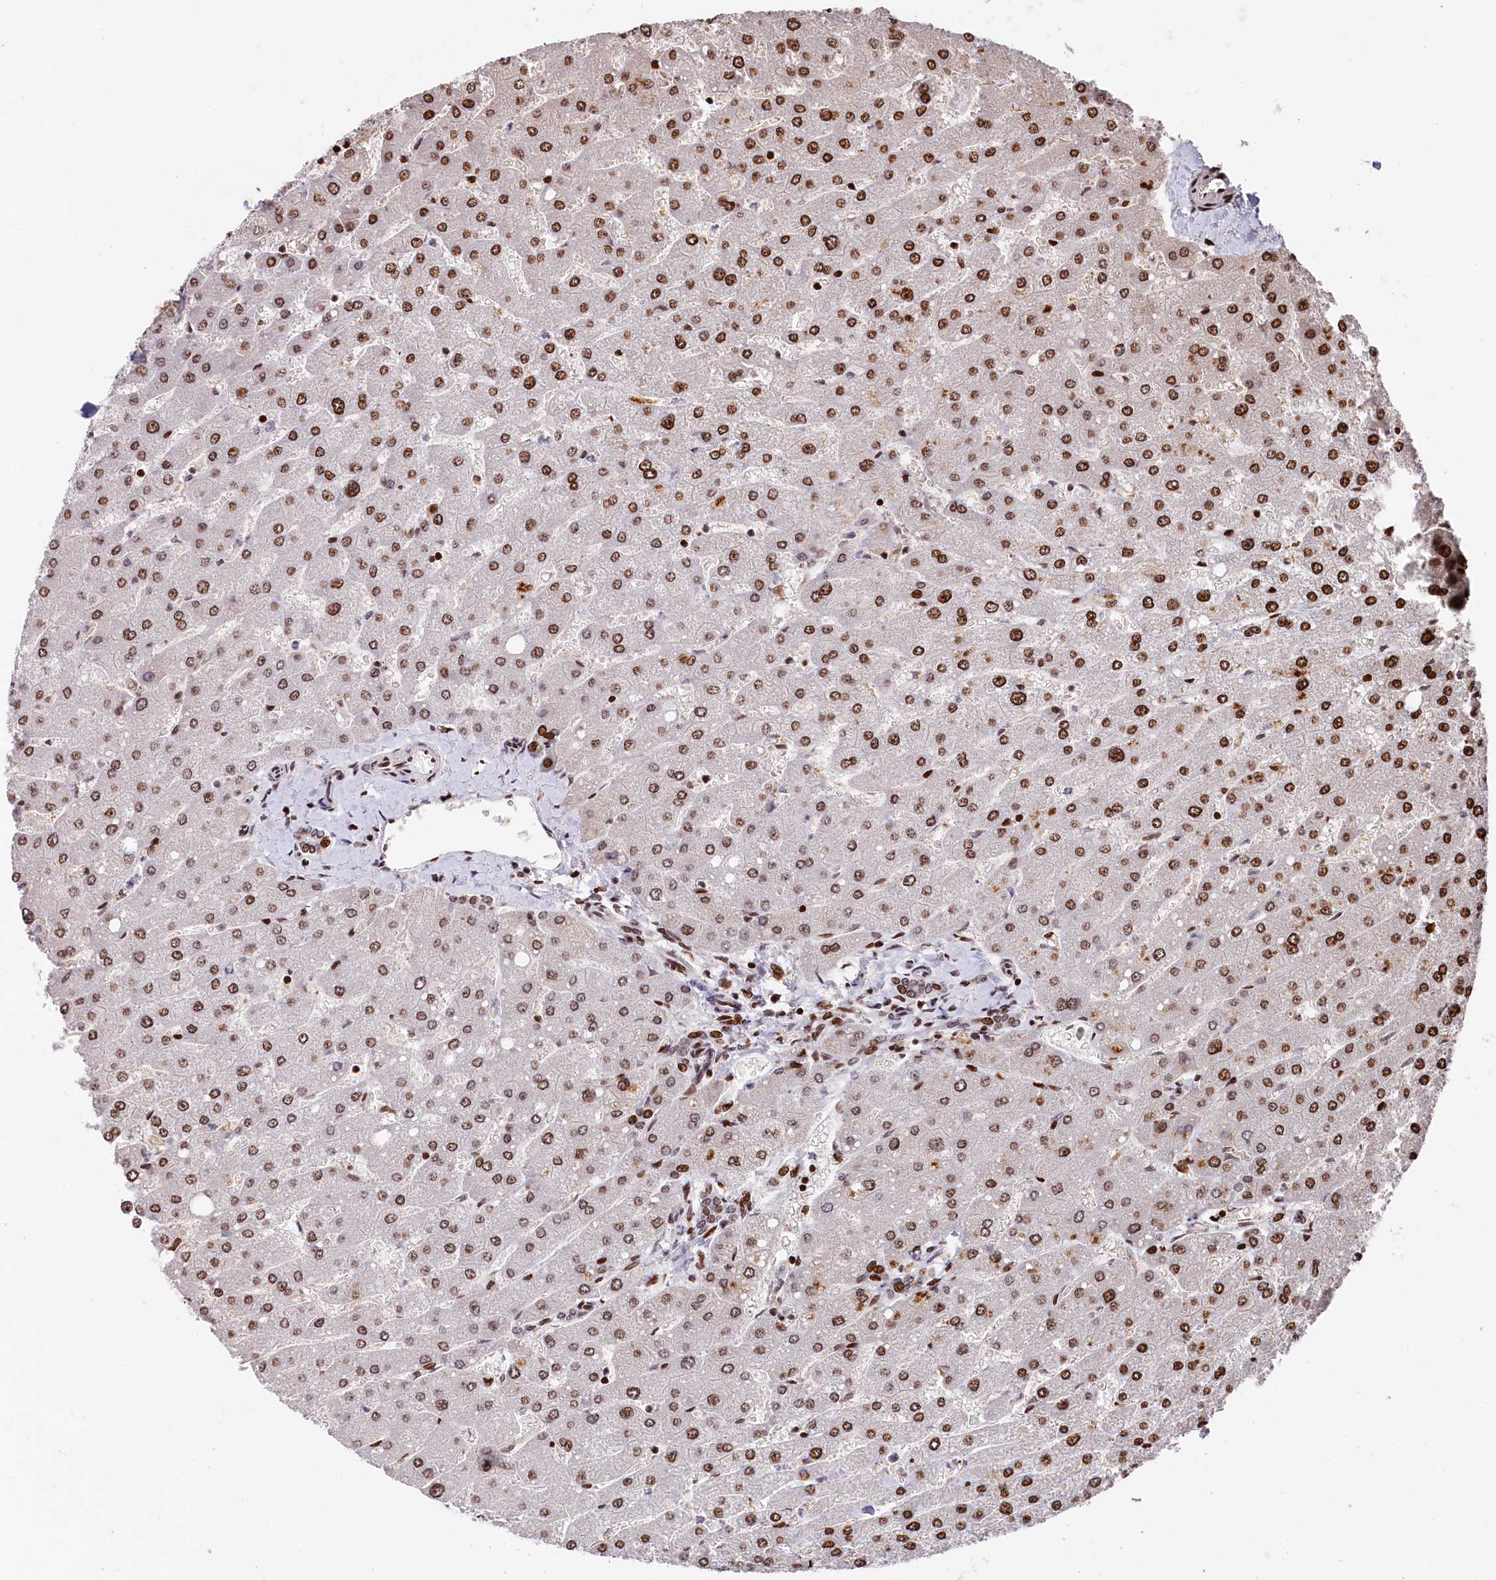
{"staining": {"intensity": "moderate", "quantity": "25%-75%", "location": "nuclear"}, "tissue": "liver", "cell_type": "Cholangiocytes", "image_type": "normal", "snomed": [{"axis": "morphology", "description": "Normal tissue, NOS"}, {"axis": "topography", "description": "Liver"}], "caption": "DAB (3,3'-diaminobenzidine) immunohistochemical staining of normal liver shows moderate nuclear protein positivity in approximately 25%-75% of cholangiocytes.", "gene": "MCF2L2", "patient": {"sex": "male", "age": 55}}